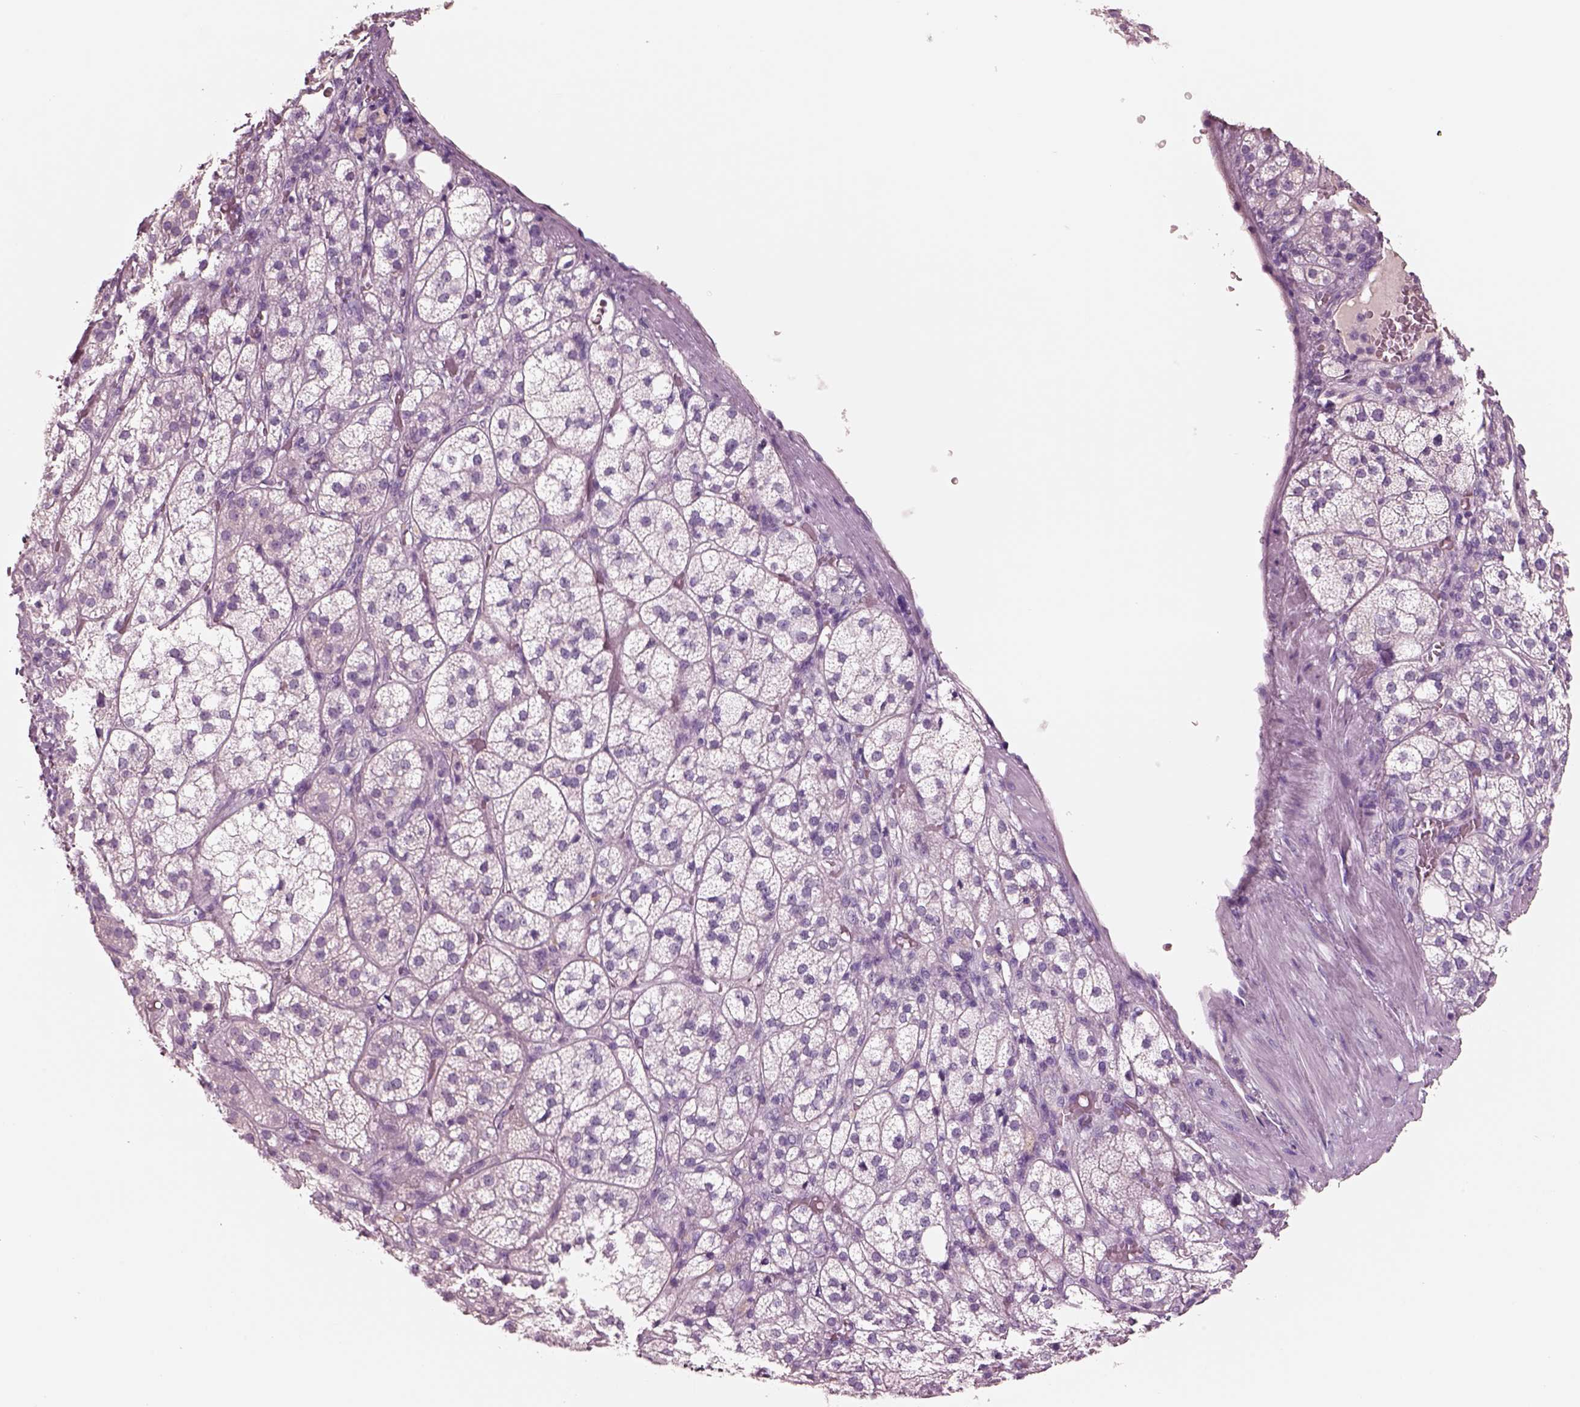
{"staining": {"intensity": "negative", "quantity": "none", "location": "none"}, "tissue": "adrenal gland", "cell_type": "Glandular cells", "image_type": "normal", "snomed": [{"axis": "morphology", "description": "Normal tissue, NOS"}, {"axis": "topography", "description": "Adrenal gland"}], "caption": "IHC of normal adrenal gland reveals no expression in glandular cells. (DAB immunohistochemistry with hematoxylin counter stain).", "gene": "IGLL1", "patient": {"sex": "female", "age": 60}}